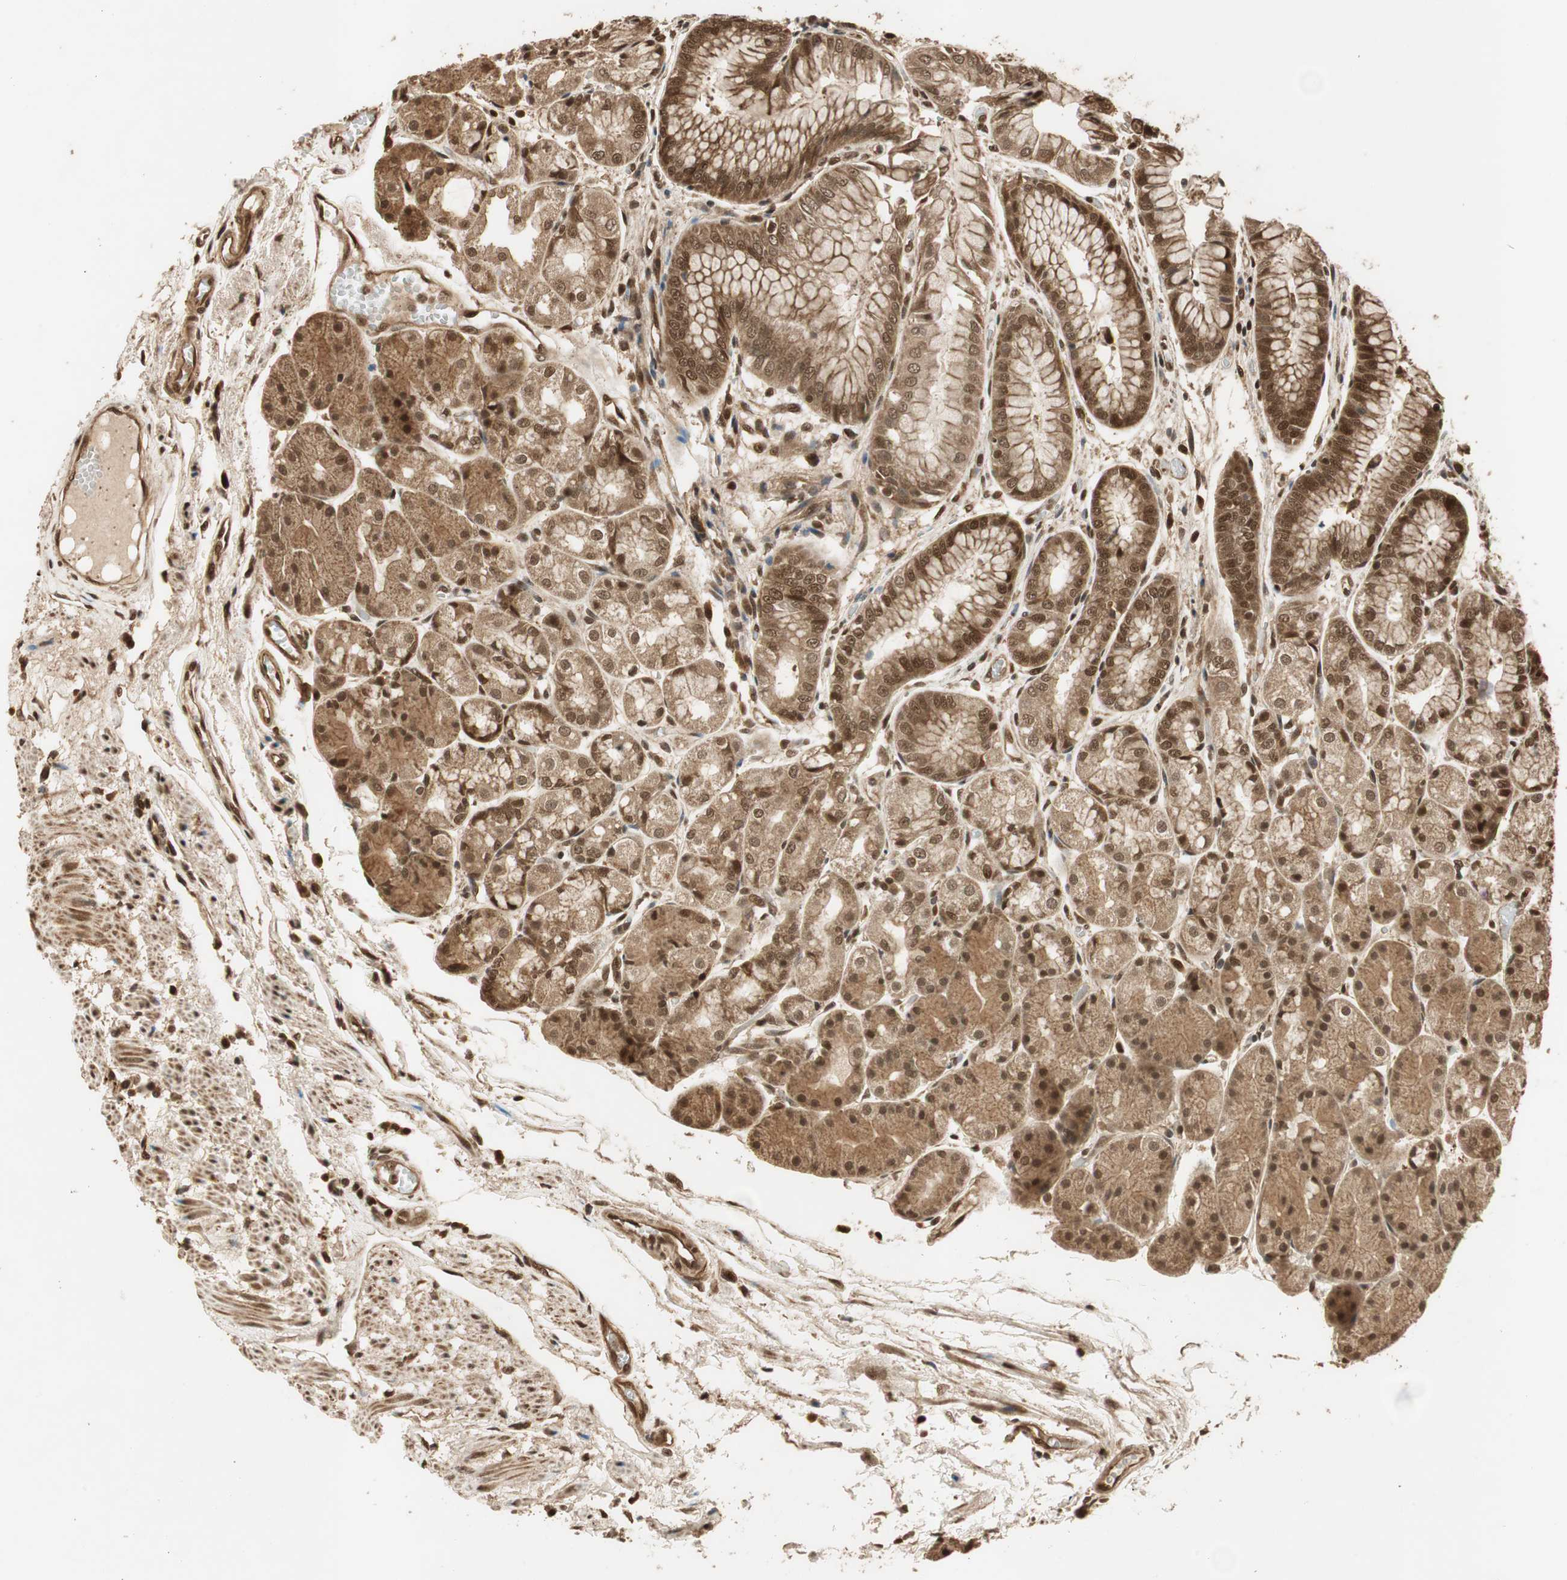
{"staining": {"intensity": "strong", "quantity": ">75%", "location": "cytoplasmic/membranous,nuclear"}, "tissue": "stomach", "cell_type": "Glandular cells", "image_type": "normal", "snomed": [{"axis": "morphology", "description": "Normal tissue, NOS"}, {"axis": "topography", "description": "Stomach, upper"}], "caption": "An IHC micrograph of benign tissue is shown. Protein staining in brown shows strong cytoplasmic/membranous,nuclear positivity in stomach within glandular cells.", "gene": "RPA3", "patient": {"sex": "male", "age": 72}}